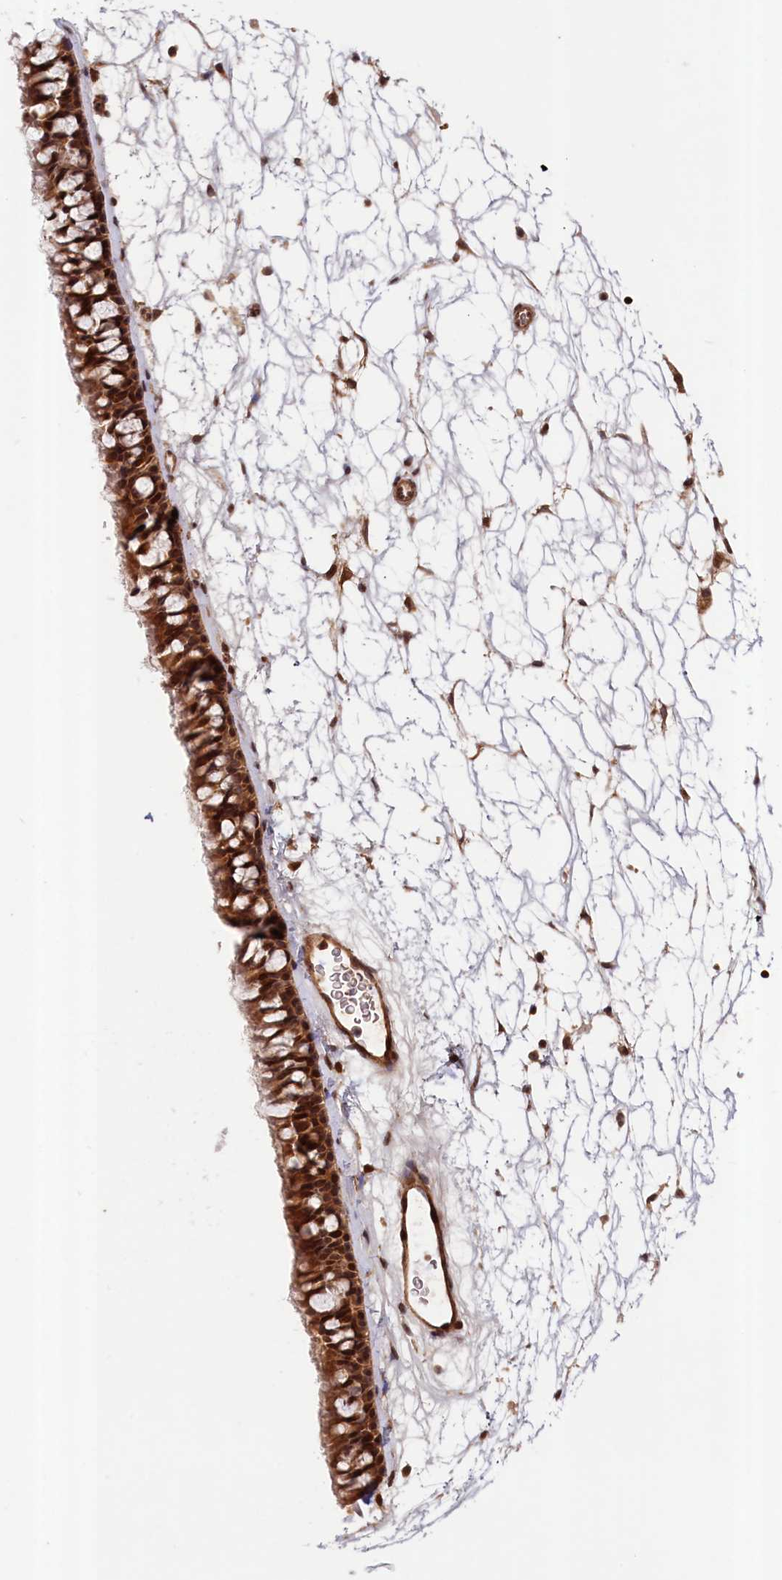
{"staining": {"intensity": "strong", "quantity": ">75%", "location": "cytoplasmic/membranous,nuclear"}, "tissue": "nasopharynx", "cell_type": "Respiratory epithelial cells", "image_type": "normal", "snomed": [{"axis": "morphology", "description": "Normal tissue, NOS"}, {"axis": "topography", "description": "Nasopharynx"}], "caption": "Protein analysis of normal nasopharynx reveals strong cytoplasmic/membranous,nuclear expression in about >75% of respiratory epithelial cells.", "gene": "CEP44", "patient": {"sex": "male", "age": 64}}